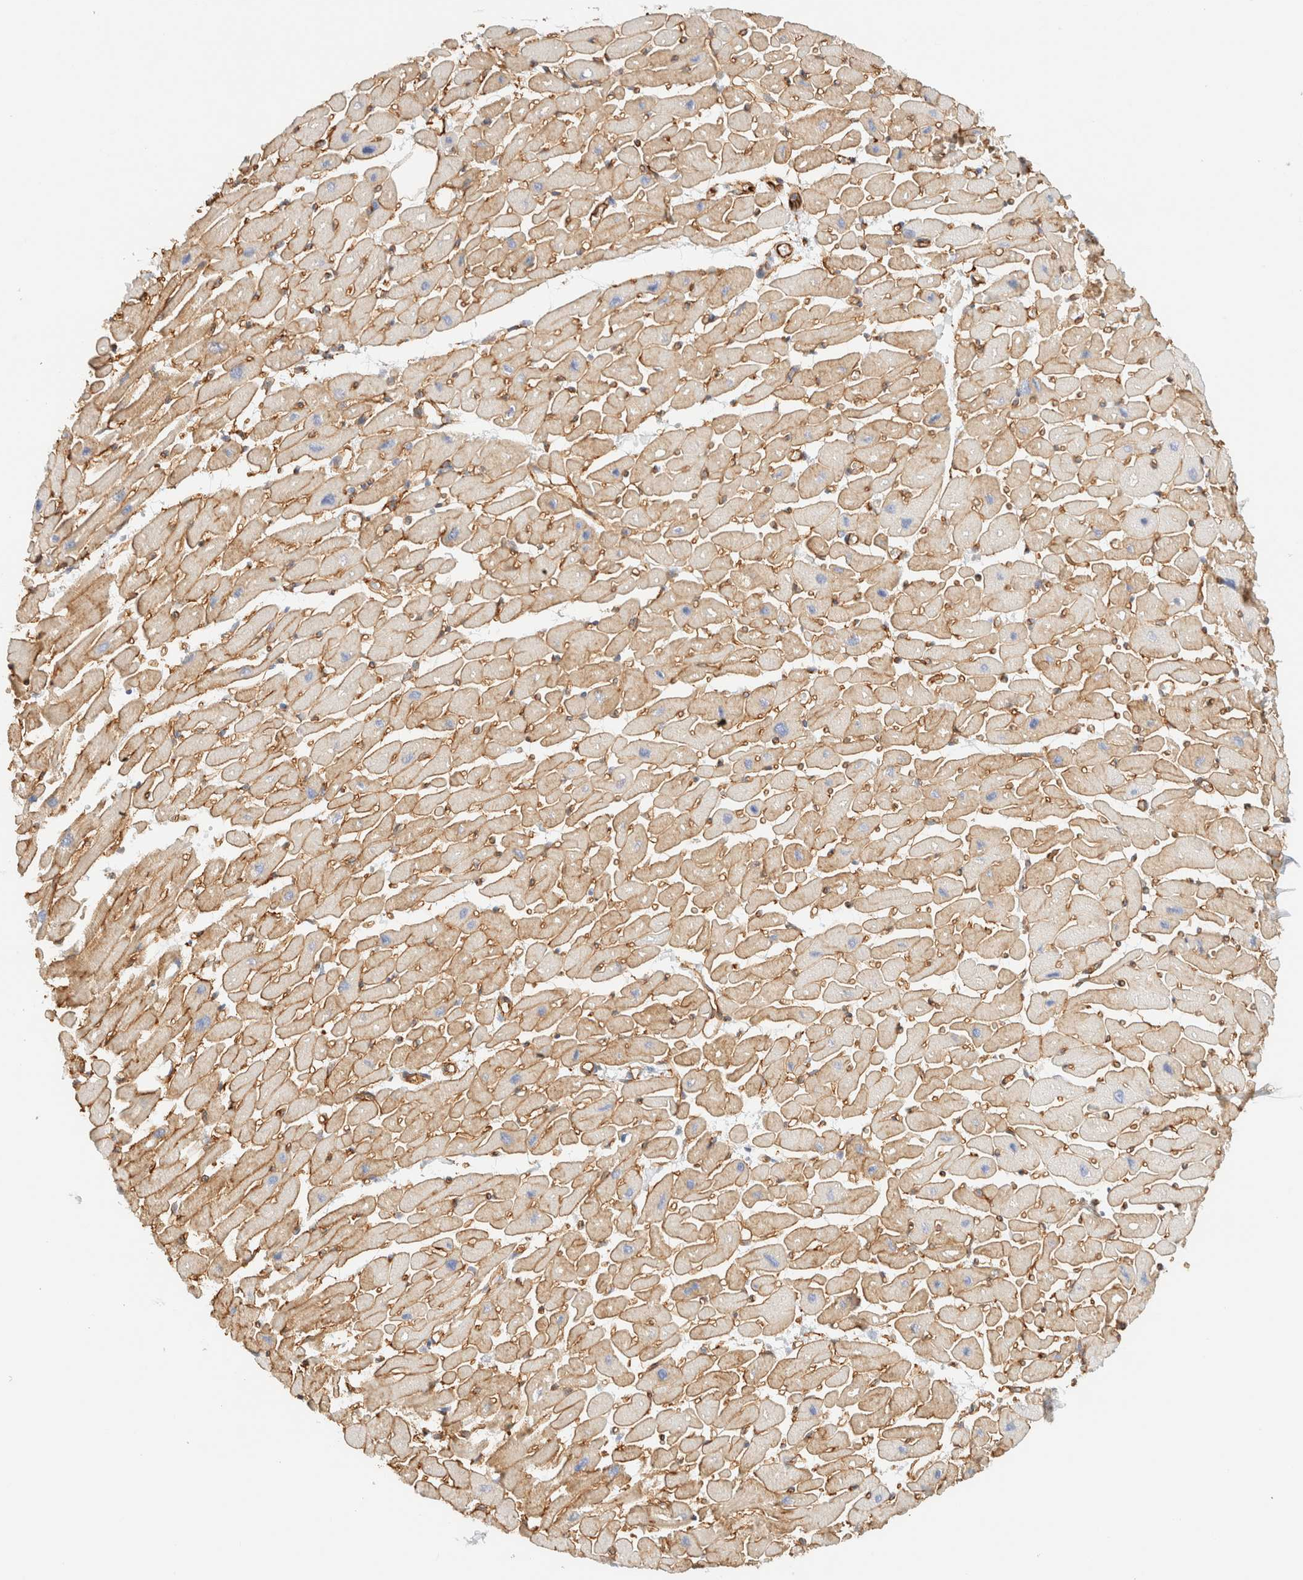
{"staining": {"intensity": "moderate", "quantity": ">75%", "location": "cytoplasmic/membranous"}, "tissue": "heart muscle", "cell_type": "Cardiomyocytes", "image_type": "normal", "snomed": [{"axis": "morphology", "description": "Normal tissue, NOS"}, {"axis": "topography", "description": "Heart"}], "caption": "This is an image of immunohistochemistry staining of benign heart muscle, which shows moderate positivity in the cytoplasmic/membranous of cardiomyocytes.", "gene": "CYB5R4", "patient": {"sex": "female", "age": 54}}